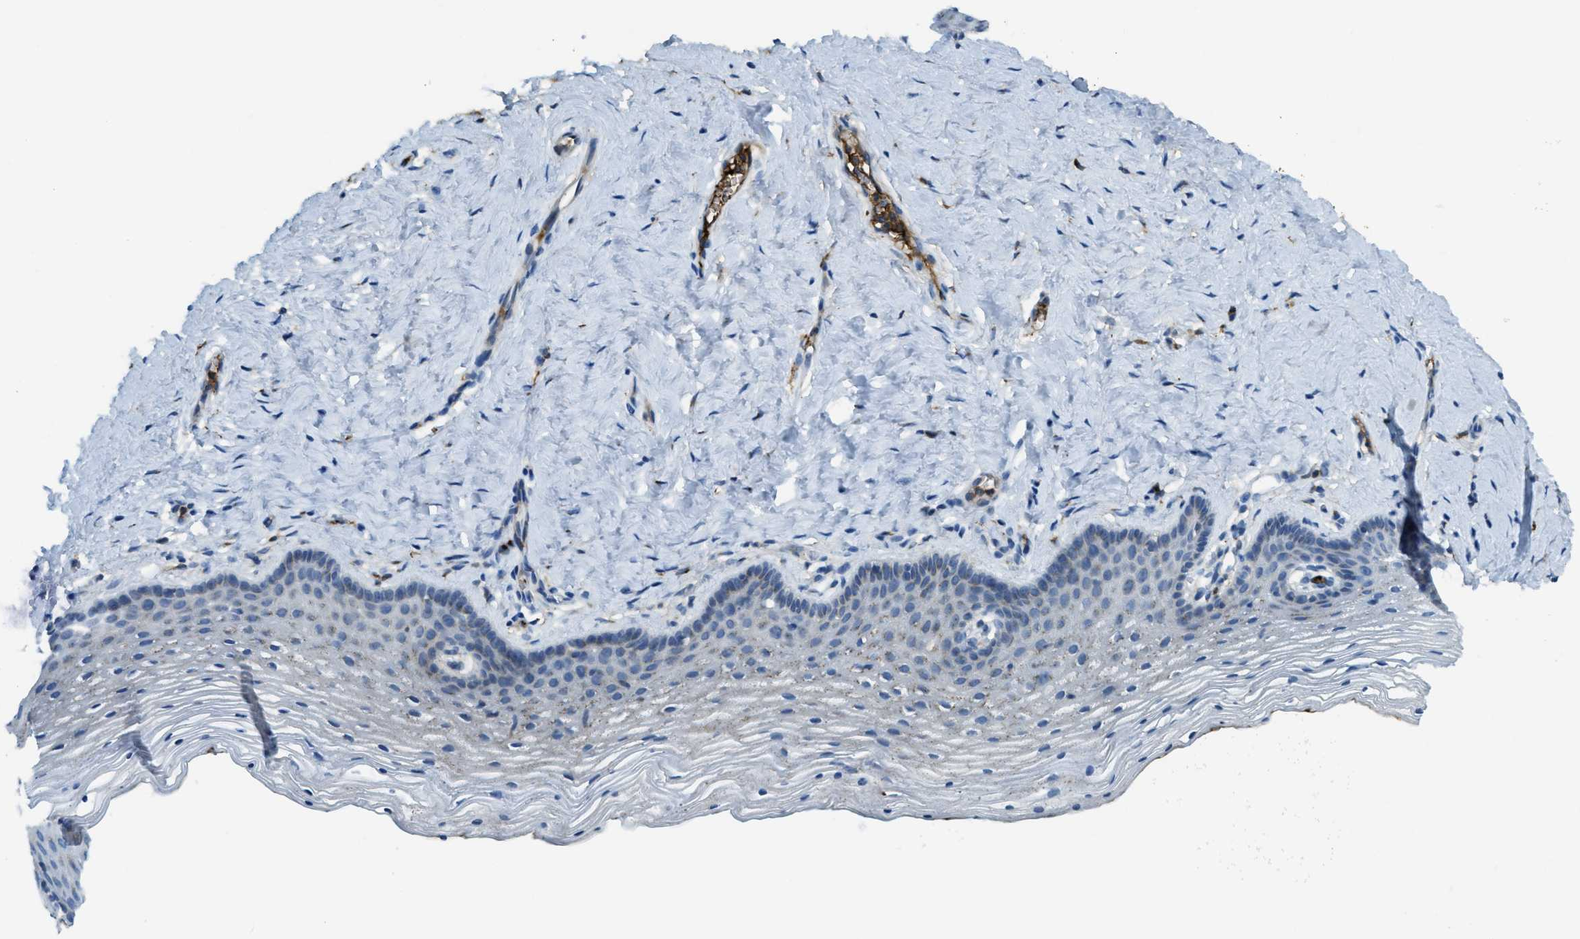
{"staining": {"intensity": "negative", "quantity": "none", "location": "none"}, "tissue": "vagina", "cell_type": "Squamous epithelial cells", "image_type": "normal", "snomed": [{"axis": "morphology", "description": "Normal tissue, NOS"}, {"axis": "topography", "description": "Vagina"}], "caption": "Vagina stained for a protein using immunohistochemistry (IHC) reveals no expression squamous epithelial cells.", "gene": "TRIM59", "patient": {"sex": "female", "age": 32}}